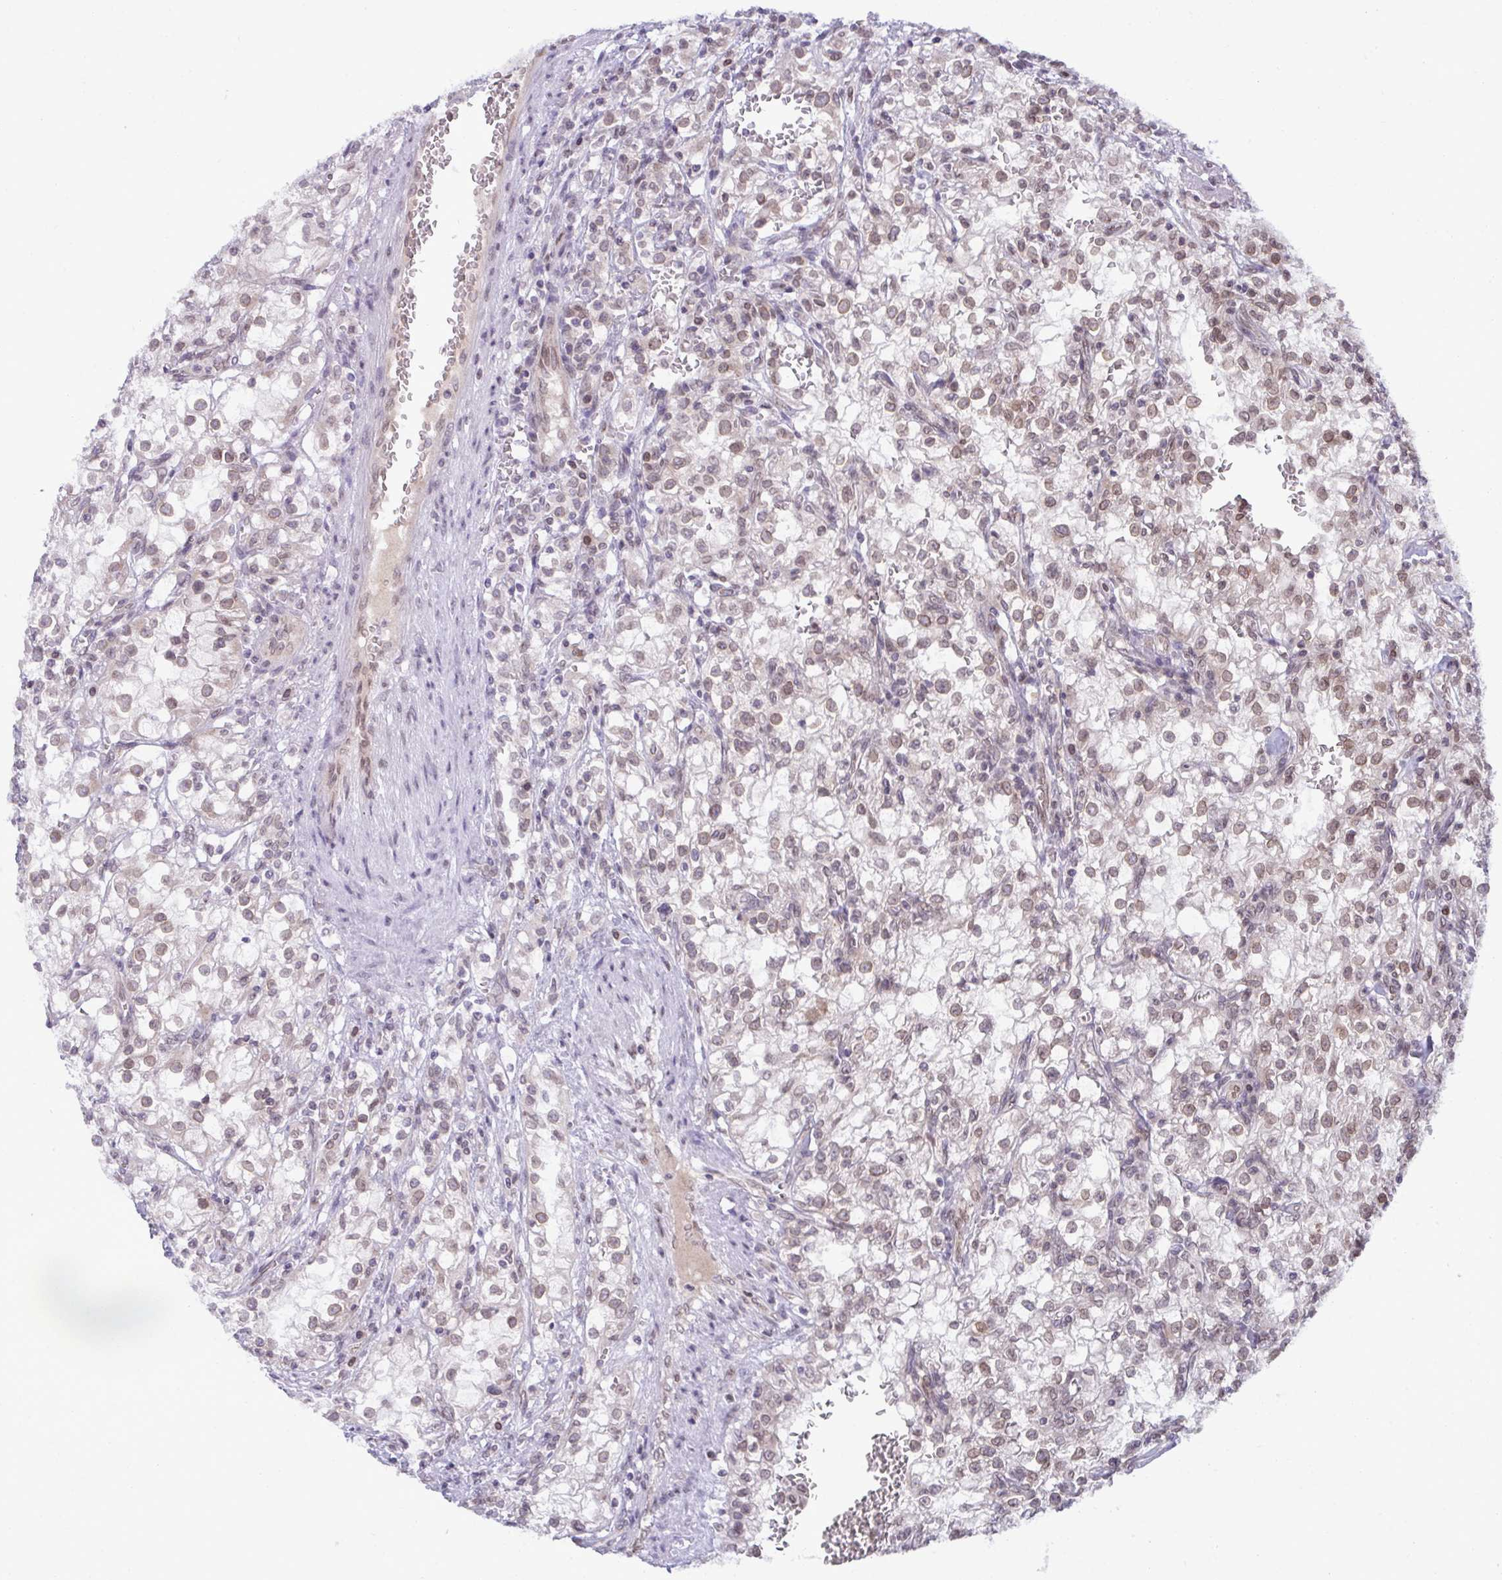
{"staining": {"intensity": "weak", "quantity": "25%-75%", "location": "cytoplasmic/membranous,nuclear"}, "tissue": "renal cancer", "cell_type": "Tumor cells", "image_type": "cancer", "snomed": [{"axis": "morphology", "description": "Adenocarcinoma, NOS"}, {"axis": "topography", "description": "Kidney"}], "caption": "Protein staining displays weak cytoplasmic/membranous and nuclear expression in approximately 25%-75% of tumor cells in renal cancer.", "gene": "RANBP2", "patient": {"sex": "female", "age": 74}}